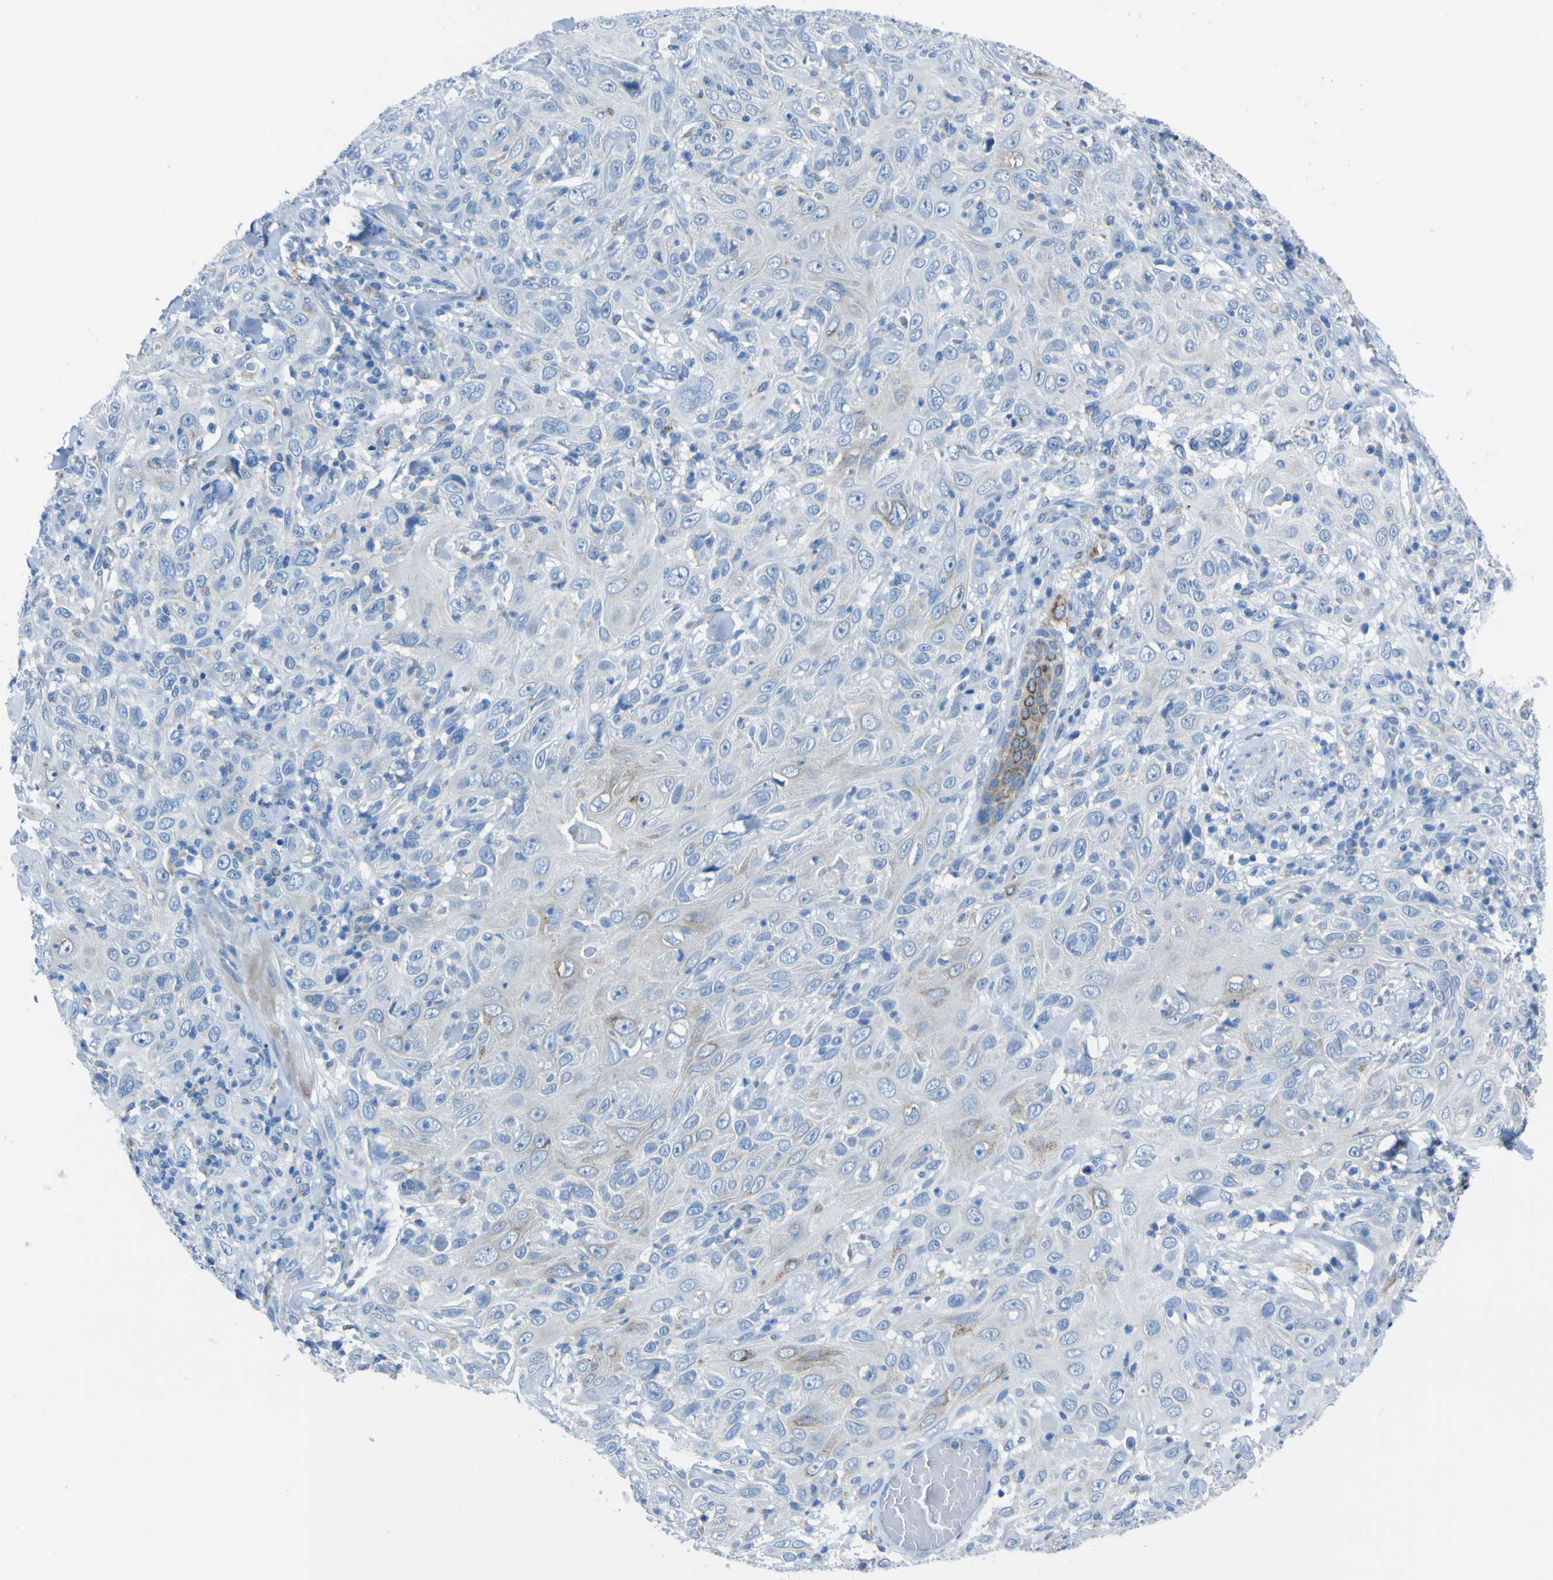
{"staining": {"intensity": "weak", "quantity": "<25%", "location": "cytoplasmic/membranous"}, "tissue": "skin cancer", "cell_type": "Tumor cells", "image_type": "cancer", "snomed": [{"axis": "morphology", "description": "Squamous cell carcinoma, NOS"}, {"axis": "topography", "description": "Skin"}], "caption": "Immunohistochemical staining of human skin cancer demonstrates no significant staining in tumor cells.", "gene": "ACSL1", "patient": {"sex": "female", "age": 88}}